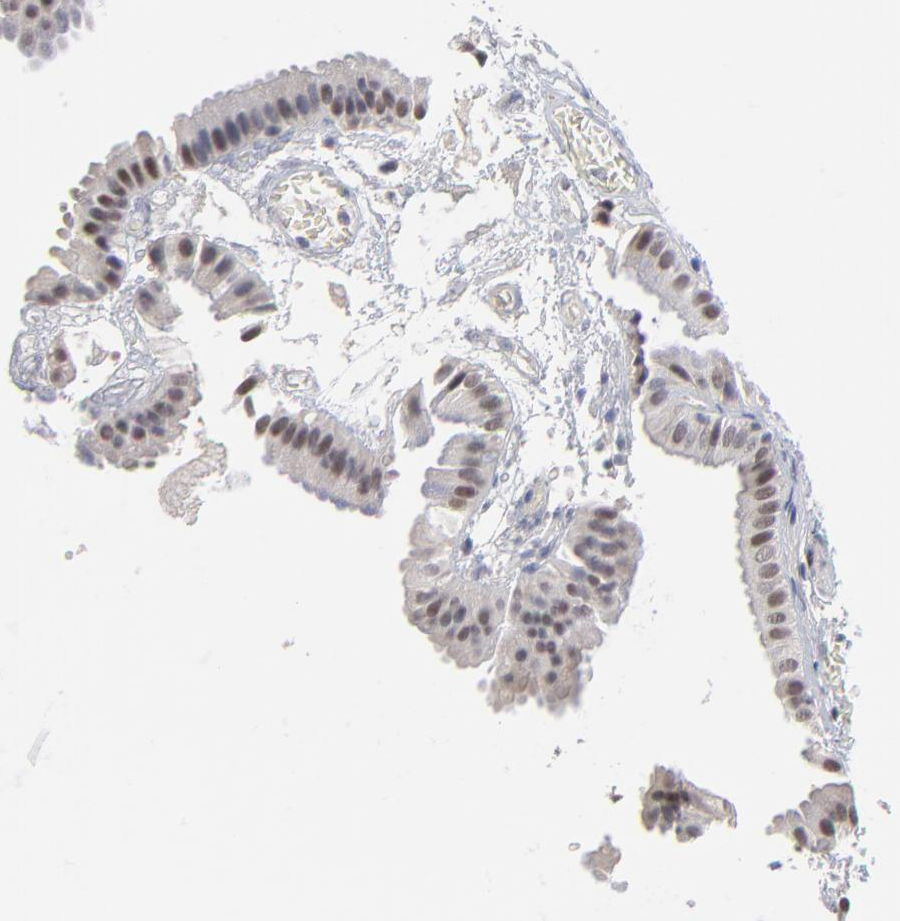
{"staining": {"intensity": "moderate", "quantity": "25%-75%", "location": "nuclear"}, "tissue": "gallbladder", "cell_type": "Glandular cells", "image_type": "normal", "snomed": [{"axis": "morphology", "description": "Normal tissue, NOS"}, {"axis": "topography", "description": "Gallbladder"}], "caption": "Protein expression by IHC displays moderate nuclear staining in about 25%-75% of glandular cells in benign gallbladder. (DAB IHC, brown staining for protein, blue staining for nuclei).", "gene": "OGFOD1", "patient": {"sex": "female", "age": 63}}